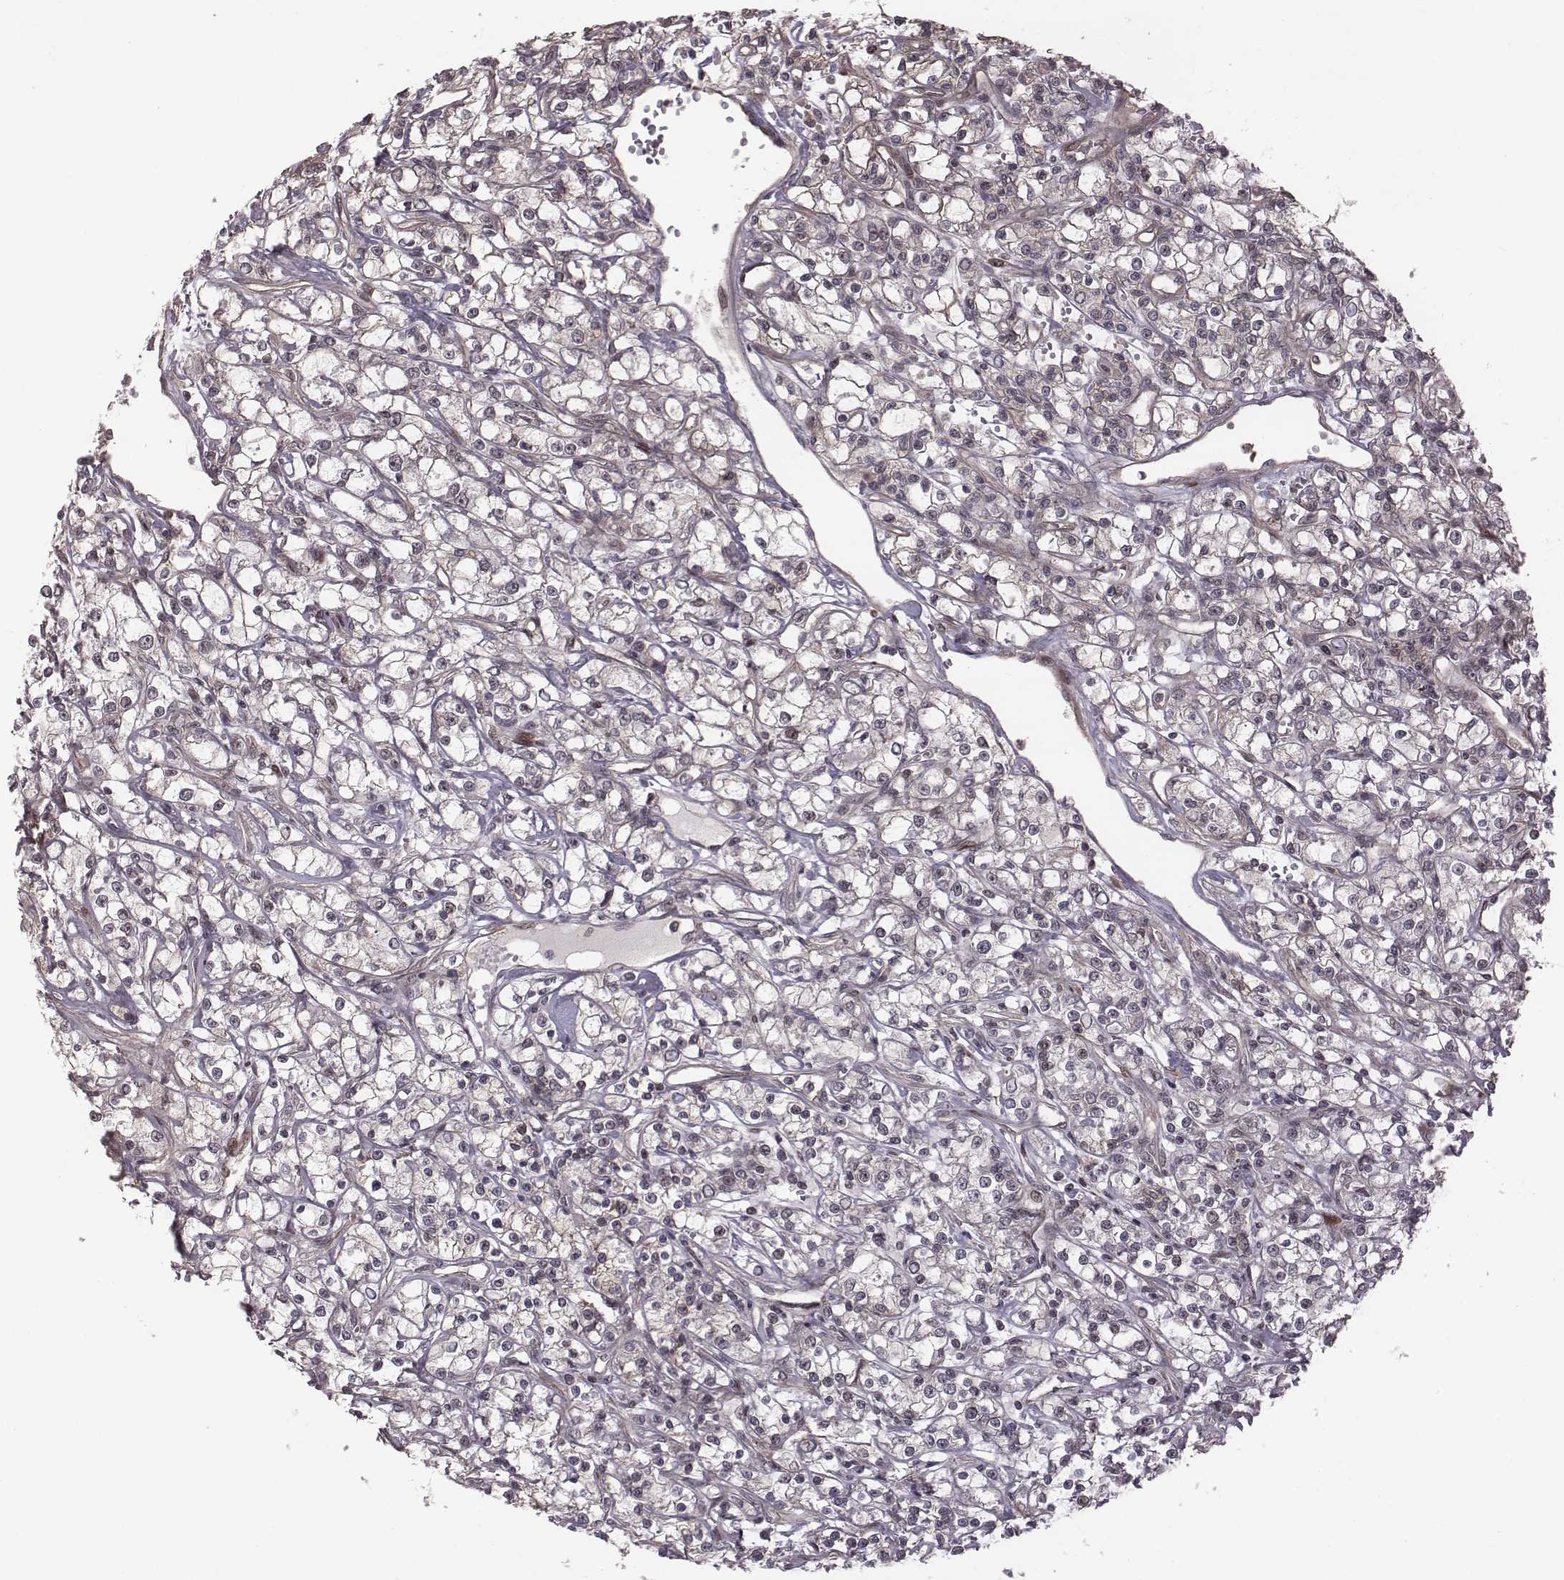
{"staining": {"intensity": "negative", "quantity": "none", "location": "none"}, "tissue": "renal cancer", "cell_type": "Tumor cells", "image_type": "cancer", "snomed": [{"axis": "morphology", "description": "Adenocarcinoma, NOS"}, {"axis": "topography", "description": "Kidney"}], "caption": "Immunohistochemistry image of neoplastic tissue: human renal cancer stained with DAB displays no significant protein positivity in tumor cells.", "gene": "RPL3", "patient": {"sex": "female", "age": 59}}